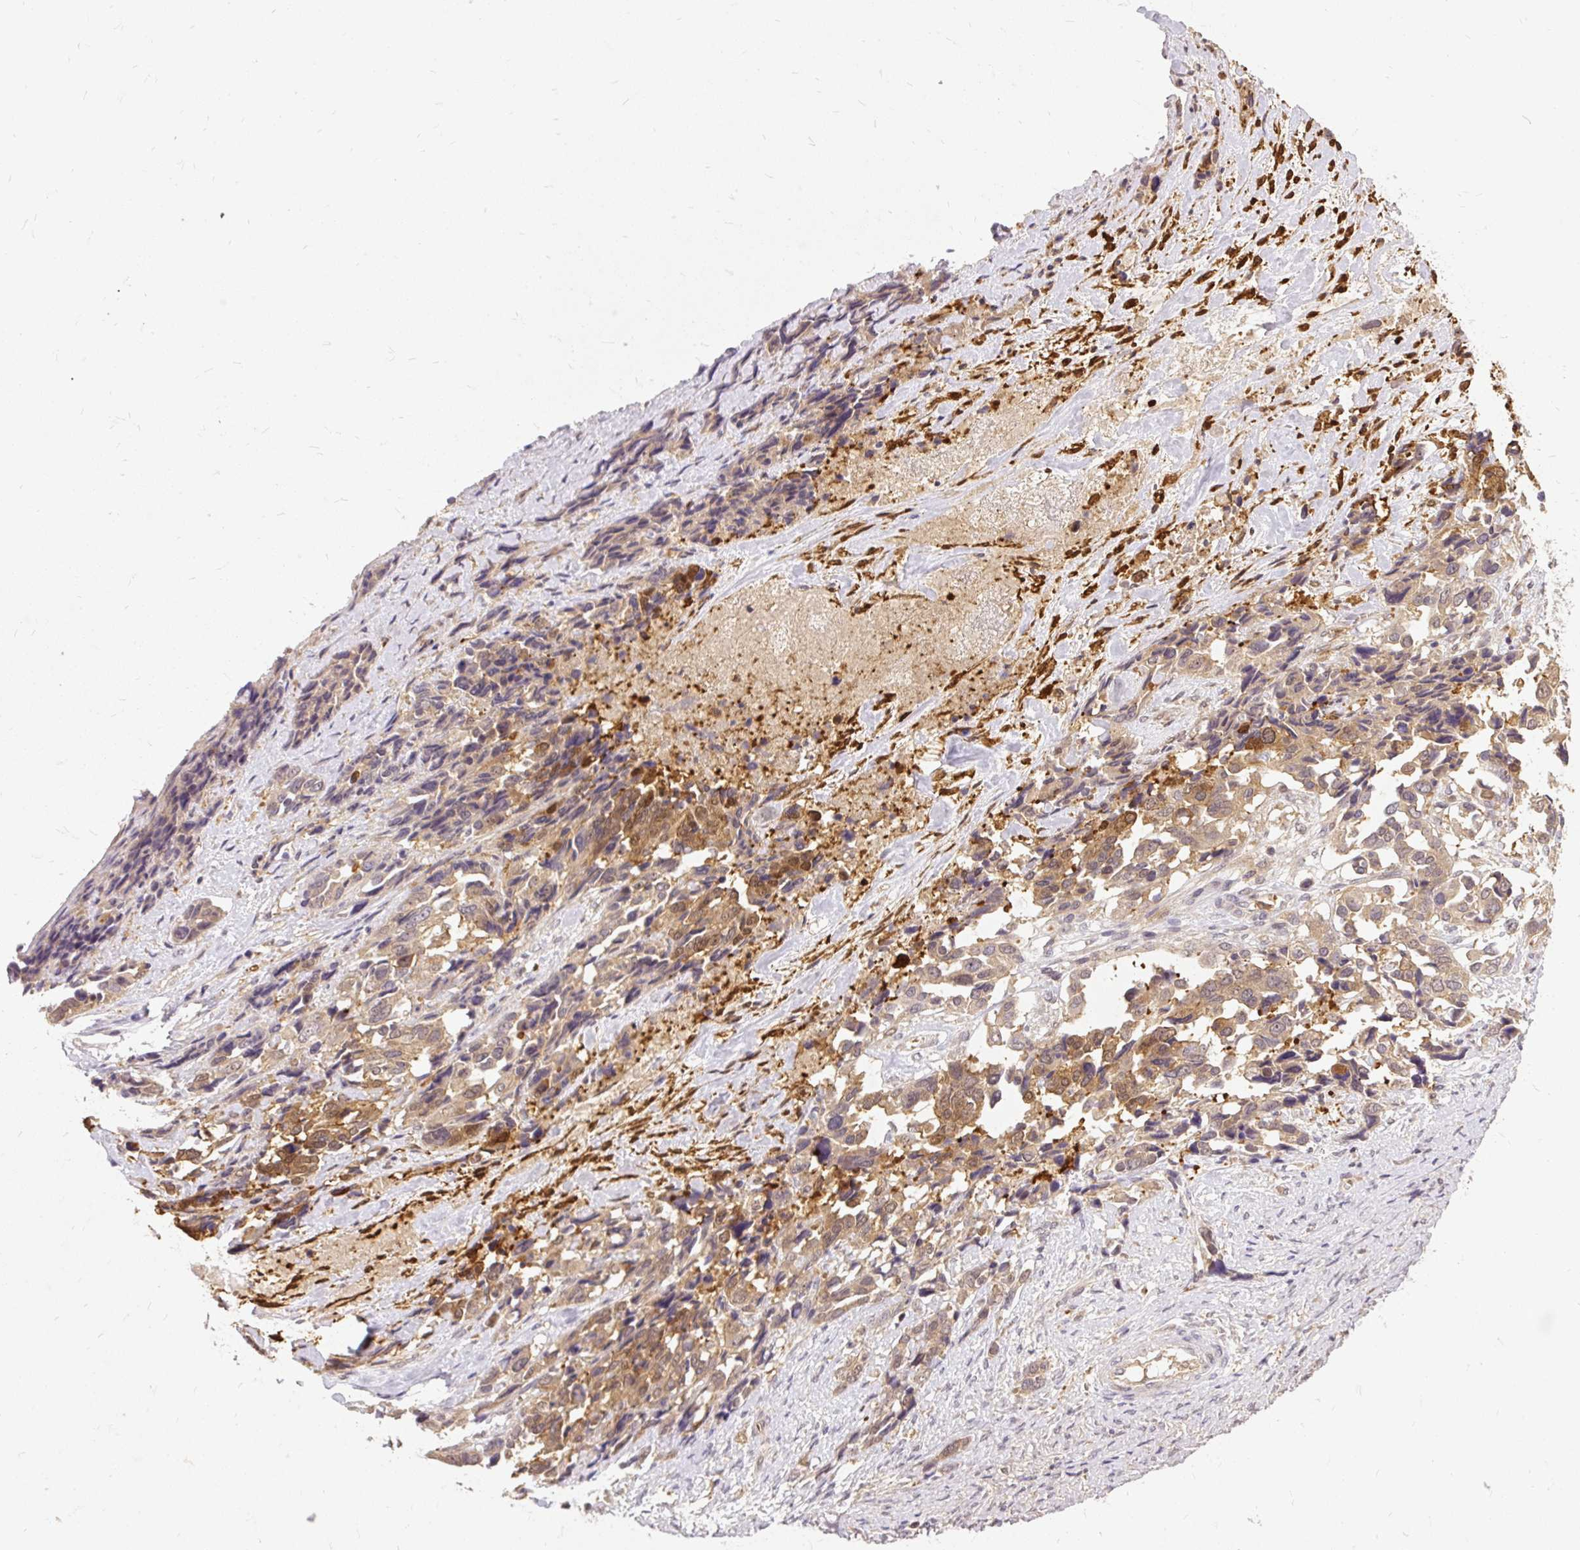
{"staining": {"intensity": "moderate", "quantity": ">75%", "location": "cytoplasmic/membranous"}, "tissue": "ovarian cancer", "cell_type": "Tumor cells", "image_type": "cancer", "snomed": [{"axis": "morphology", "description": "Cystadenocarcinoma, serous, NOS"}, {"axis": "topography", "description": "Ovary"}], "caption": "DAB (3,3'-diaminobenzidine) immunohistochemical staining of human serous cystadenocarcinoma (ovarian) displays moderate cytoplasmic/membranous protein positivity in approximately >75% of tumor cells.", "gene": "AP5S1", "patient": {"sex": "female", "age": 44}}